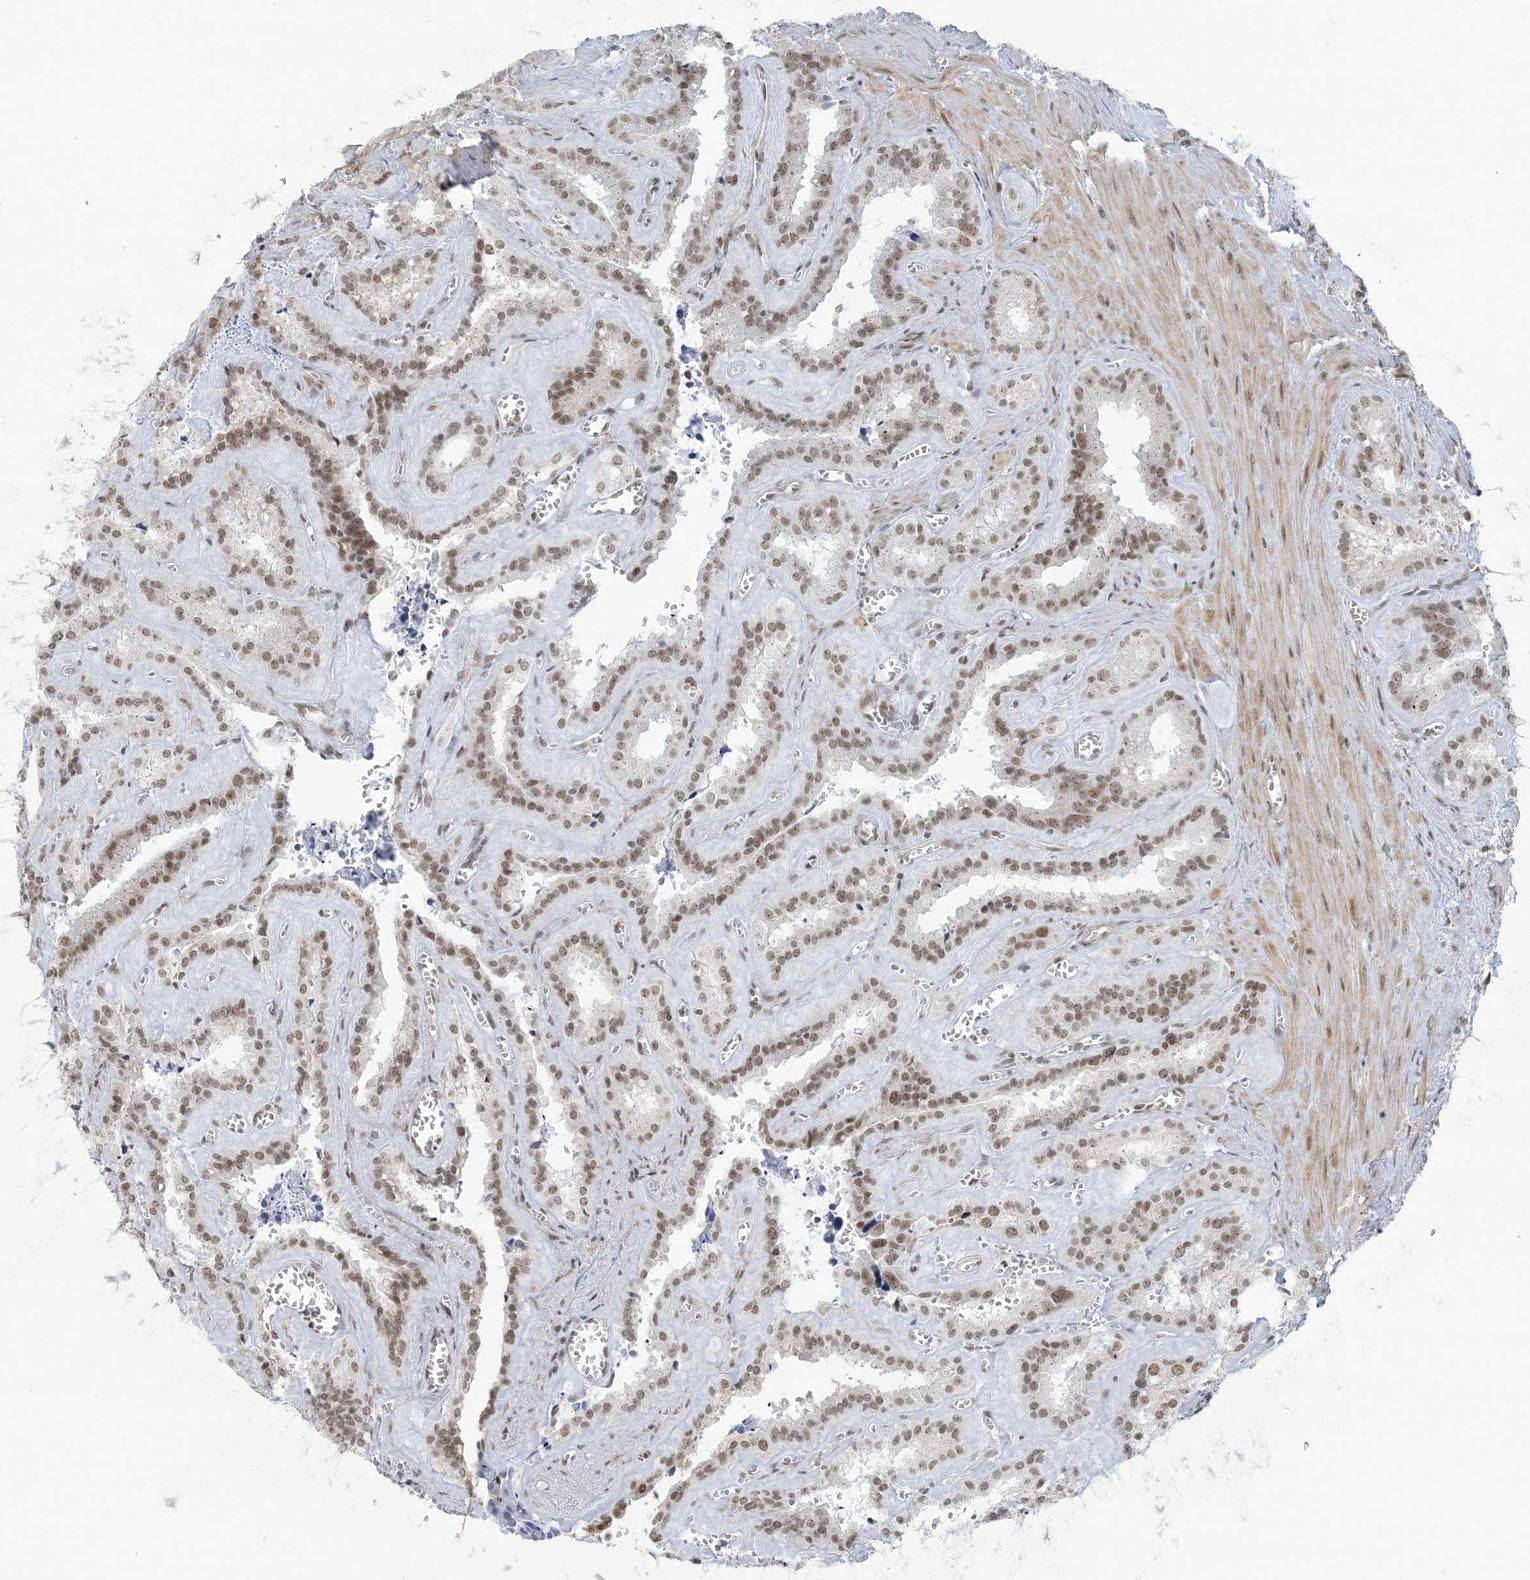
{"staining": {"intensity": "moderate", "quantity": ">75%", "location": "nuclear"}, "tissue": "seminal vesicle", "cell_type": "Glandular cells", "image_type": "normal", "snomed": [{"axis": "morphology", "description": "Normal tissue, NOS"}, {"axis": "topography", "description": "Prostate"}, {"axis": "topography", "description": "Seminal veicle"}], "caption": "A photomicrograph of human seminal vesicle stained for a protein exhibits moderate nuclear brown staining in glandular cells. (IHC, brightfield microscopy, high magnification).", "gene": "ZNF787", "patient": {"sex": "male", "age": 59}}